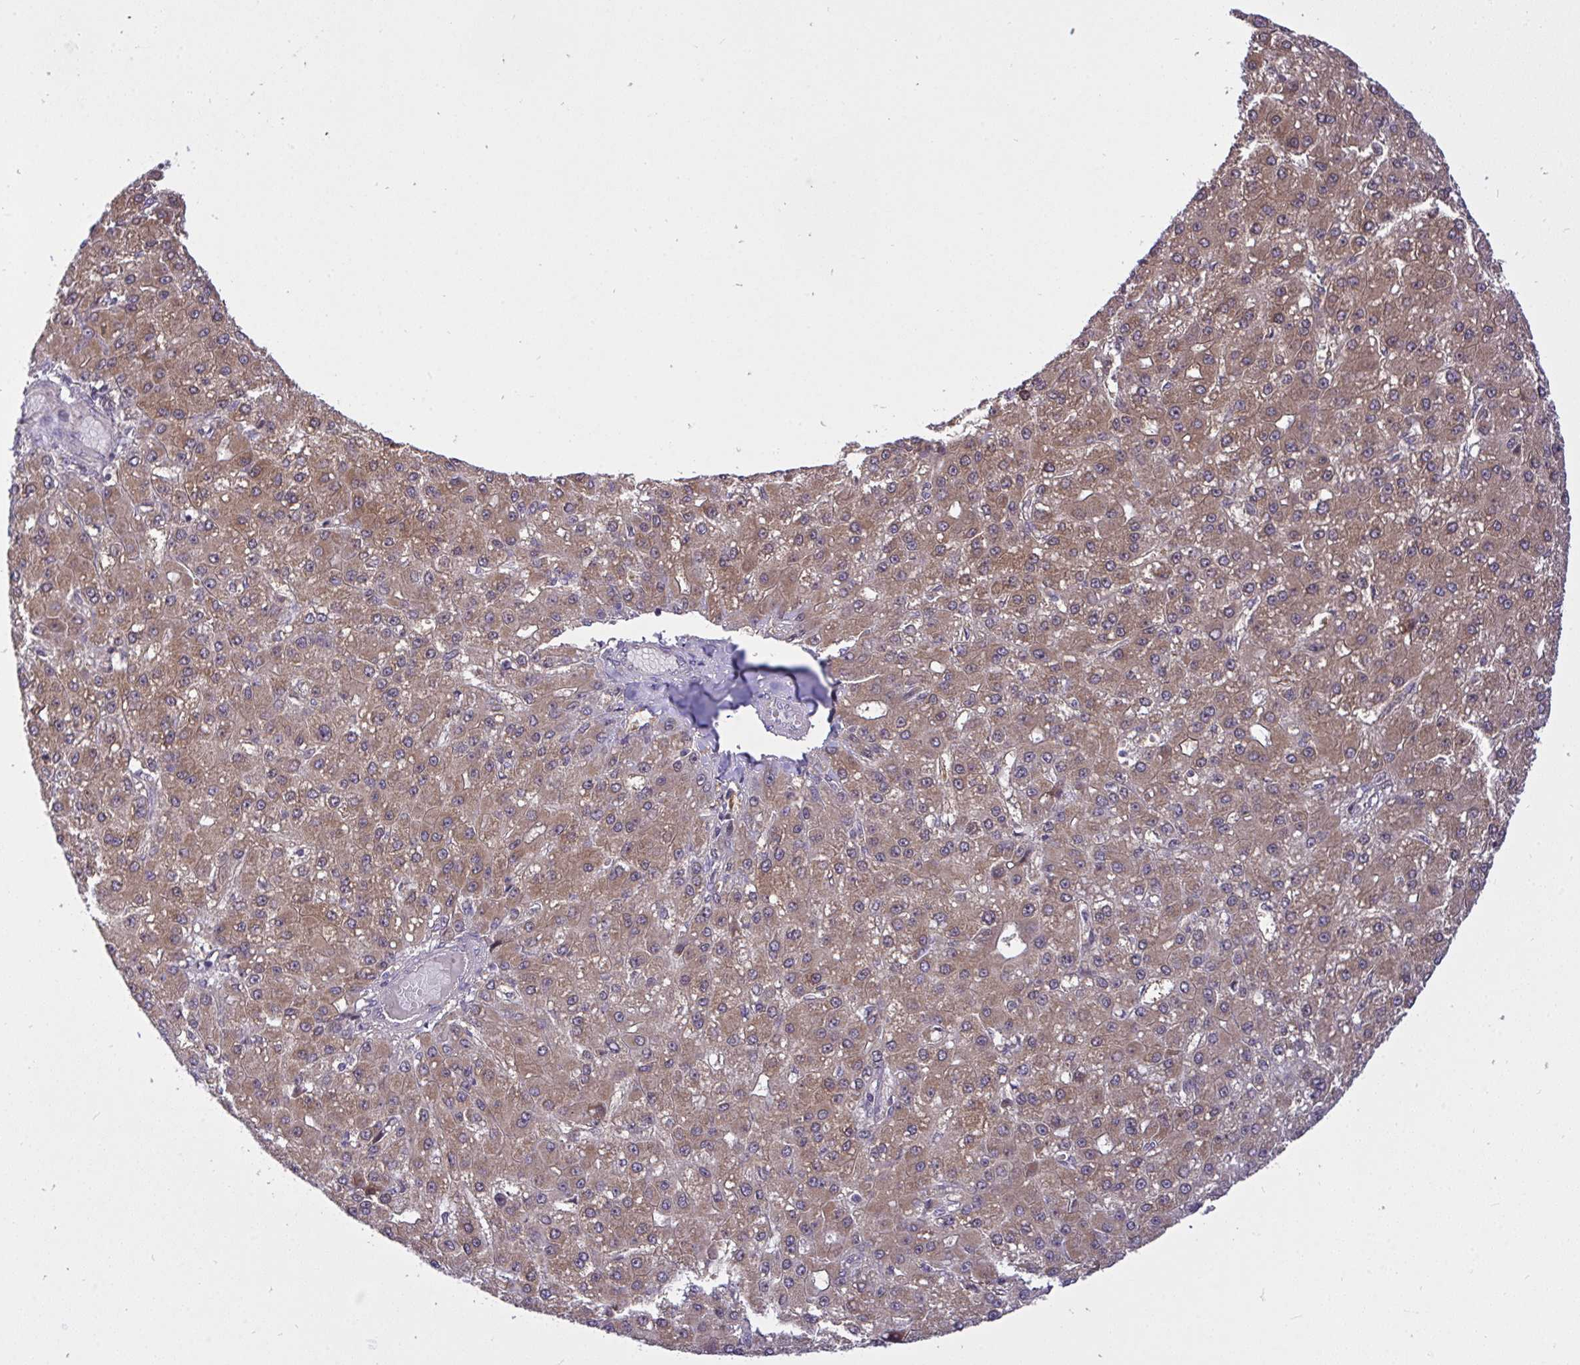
{"staining": {"intensity": "moderate", "quantity": ">75%", "location": "cytoplasmic/membranous"}, "tissue": "liver cancer", "cell_type": "Tumor cells", "image_type": "cancer", "snomed": [{"axis": "morphology", "description": "Carcinoma, Hepatocellular, NOS"}, {"axis": "topography", "description": "Liver"}], "caption": "The micrograph reveals staining of liver cancer, revealing moderate cytoplasmic/membranous protein staining (brown color) within tumor cells. (Stains: DAB in brown, nuclei in blue, Microscopy: brightfield microscopy at high magnification).", "gene": "C19orf54", "patient": {"sex": "male", "age": 67}}